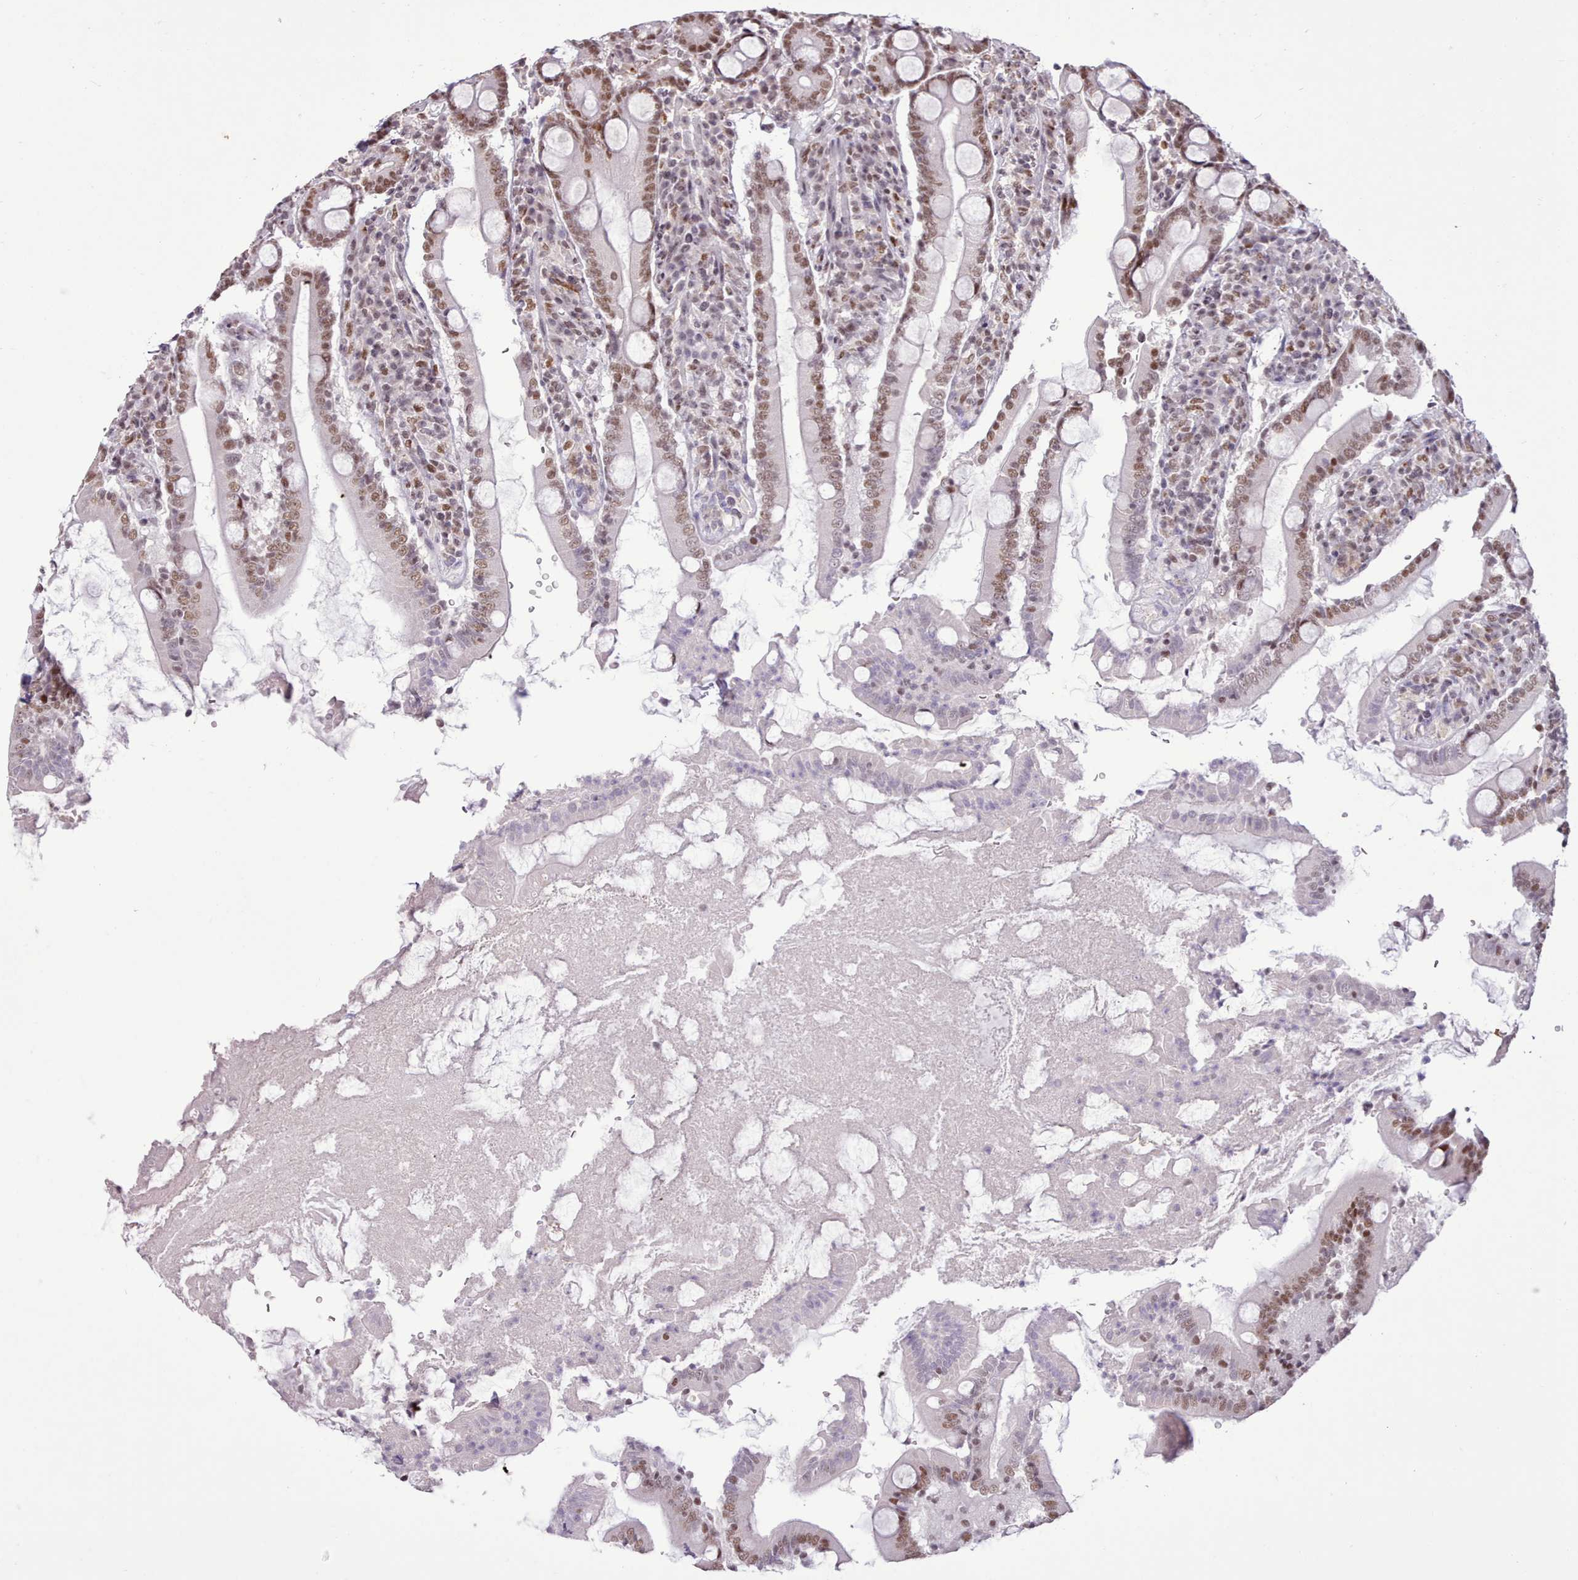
{"staining": {"intensity": "moderate", "quantity": ">75%", "location": "nuclear"}, "tissue": "duodenum", "cell_type": "Glandular cells", "image_type": "normal", "snomed": [{"axis": "morphology", "description": "Normal tissue, NOS"}, {"axis": "topography", "description": "Duodenum"}], "caption": "DAB (3,3'-diaminobenzidine) immunohistochemical staining of benign human duodenum demonstrates moderate nuclear protein positivity in about >75% of glandular cells. The staining was performed using DAB (3,3'-diaminobenzidine) to visualize the protein expression in brown, while the nuclei were stained in blue with hematoxylin (Magnification: 20x).", "gene": "TAF15", "patient": {"sex": "male", "age": 35}}